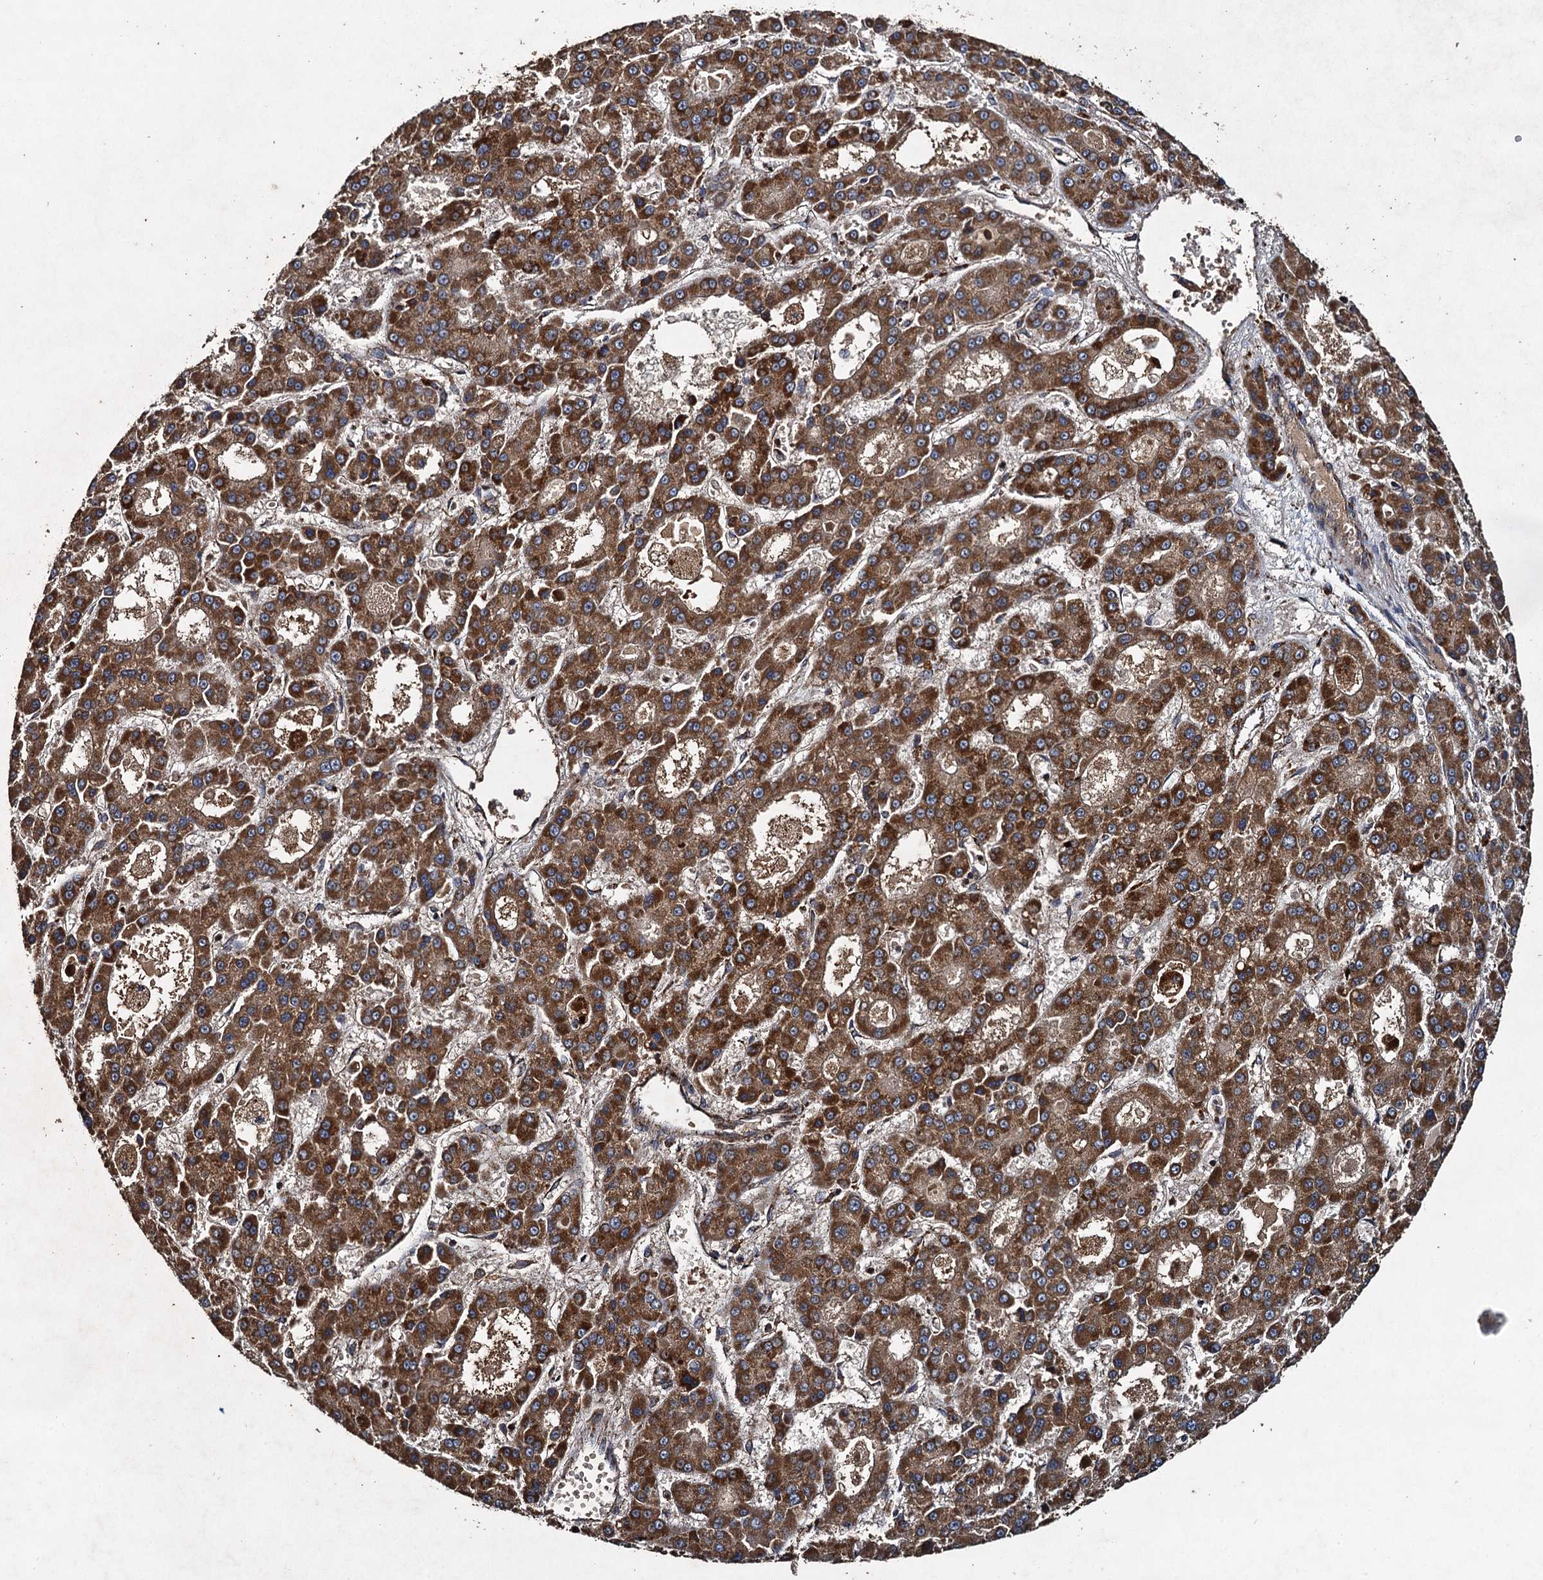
{"staining": {"intensity": "strong", "quantity": ">75%", "location": "cytoplasmic/membranous"}, "tissue": "liver cancer", "cell_type": "Tumor cells", "image_type": "cancer", "snomed": [{"axis": "morphology", "description": "Carcinoma, Hepatocellular, NOS"}, {"axis": "topography", "description": "Liver"}], "caption": "Liver hepatocellular carcinoma stained with a brown dye shows strong cytoplasmic/membranous positive staining in about >75% of tumor cells.", "gene": "NDUFA13", "patient": {"sex": "male", "age": 70}}